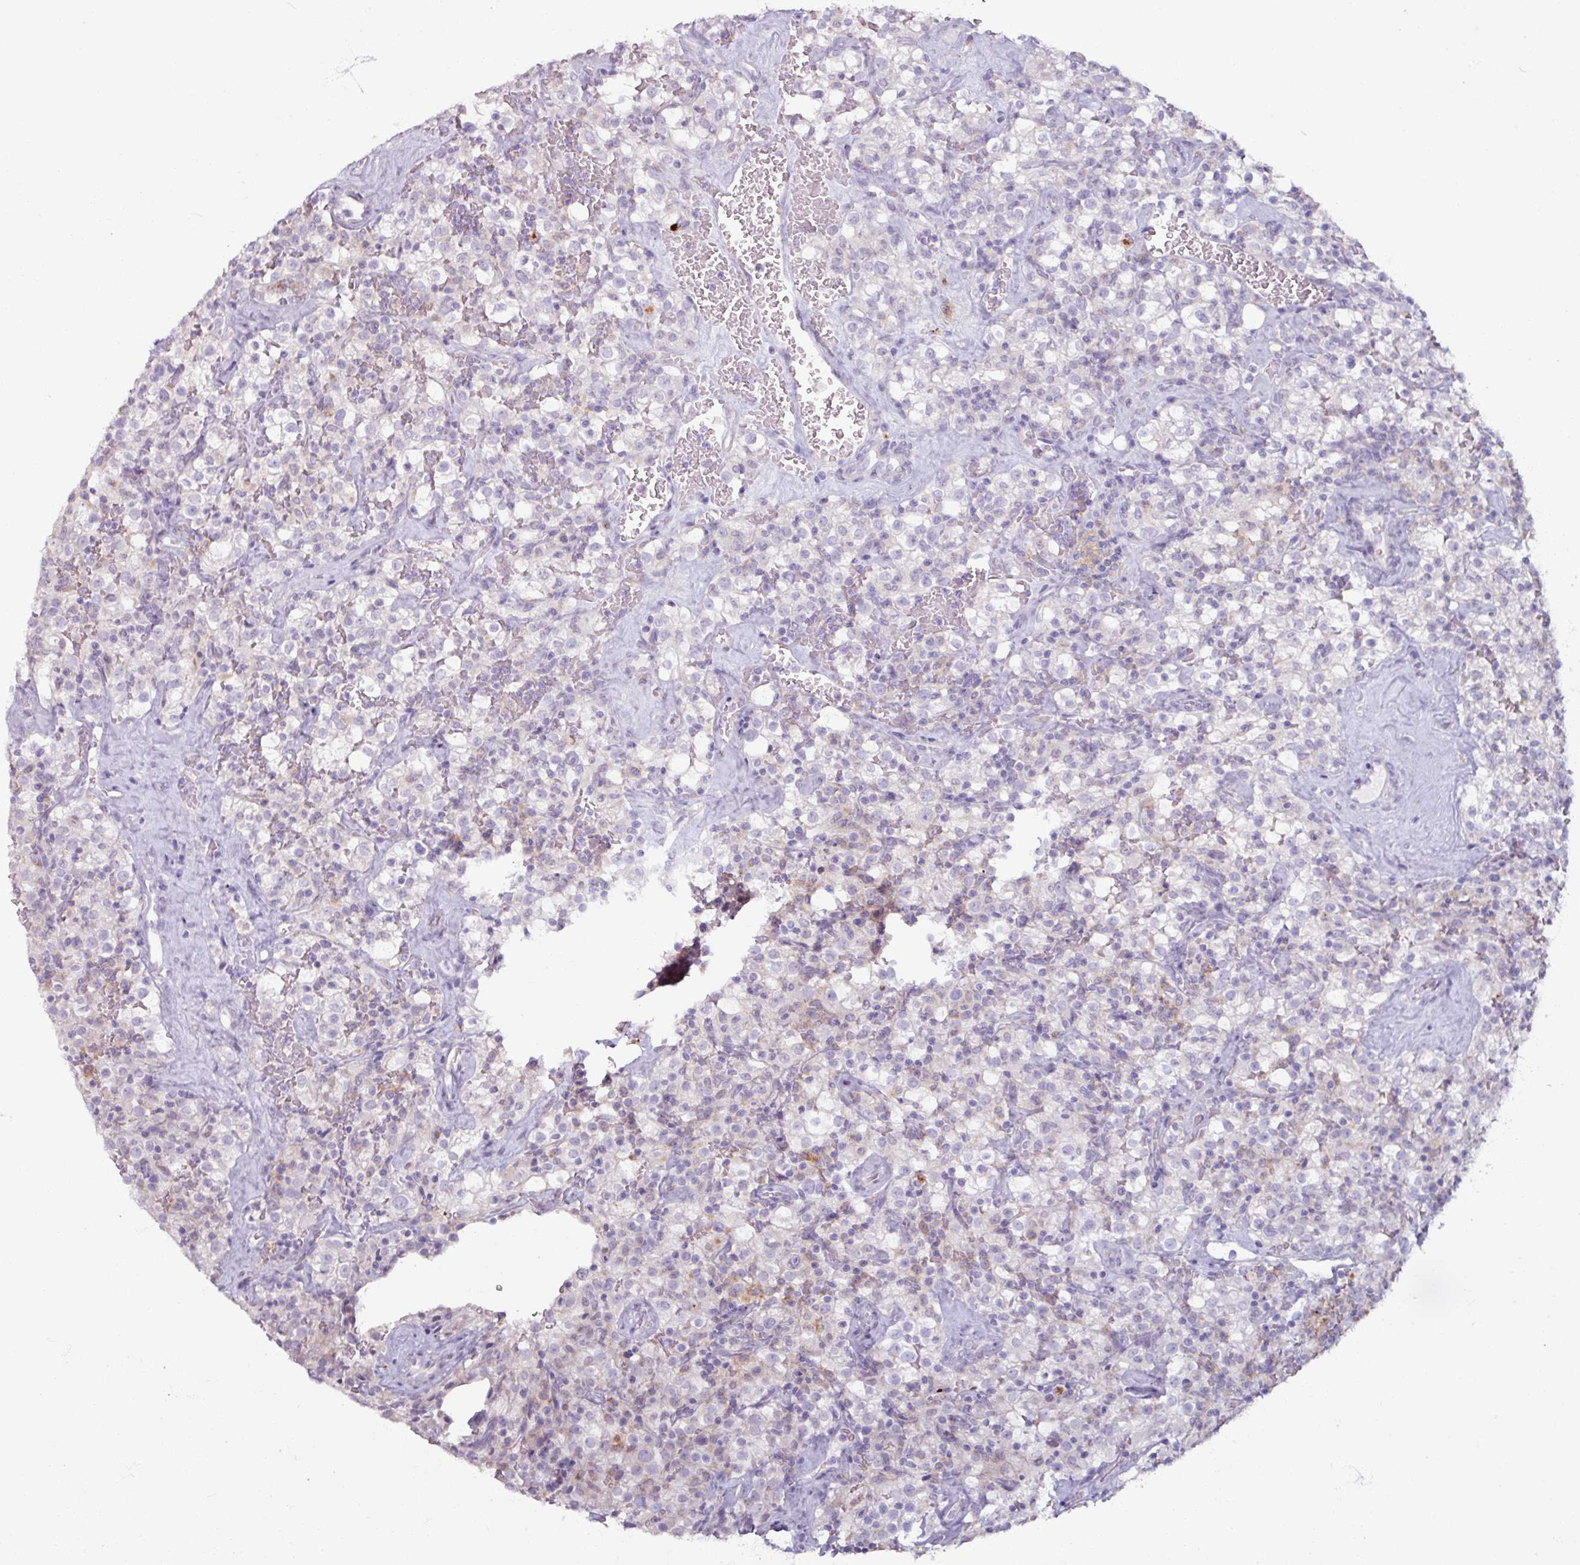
{"staining": {"intensity": "negative", "quantity": "none", "location": "none"}, "tissue": "renal cancer", "cell_type": "Tumor cells", "image_type": "cancer", "snomed": [{"axis": "morphology", "description": "Adenocarcinoma, NOS"}, {"axis": "topography", "description": "Kidney"}], "caption": "IHC photomicrograph of neoplastic tissue: renal cancer (adenocarcinoma) stained with DAB demonstrates no significant protein staining in tumor cells.", "gene": "SLC27A5", "patient": {"sex": "female", "age": 74}}